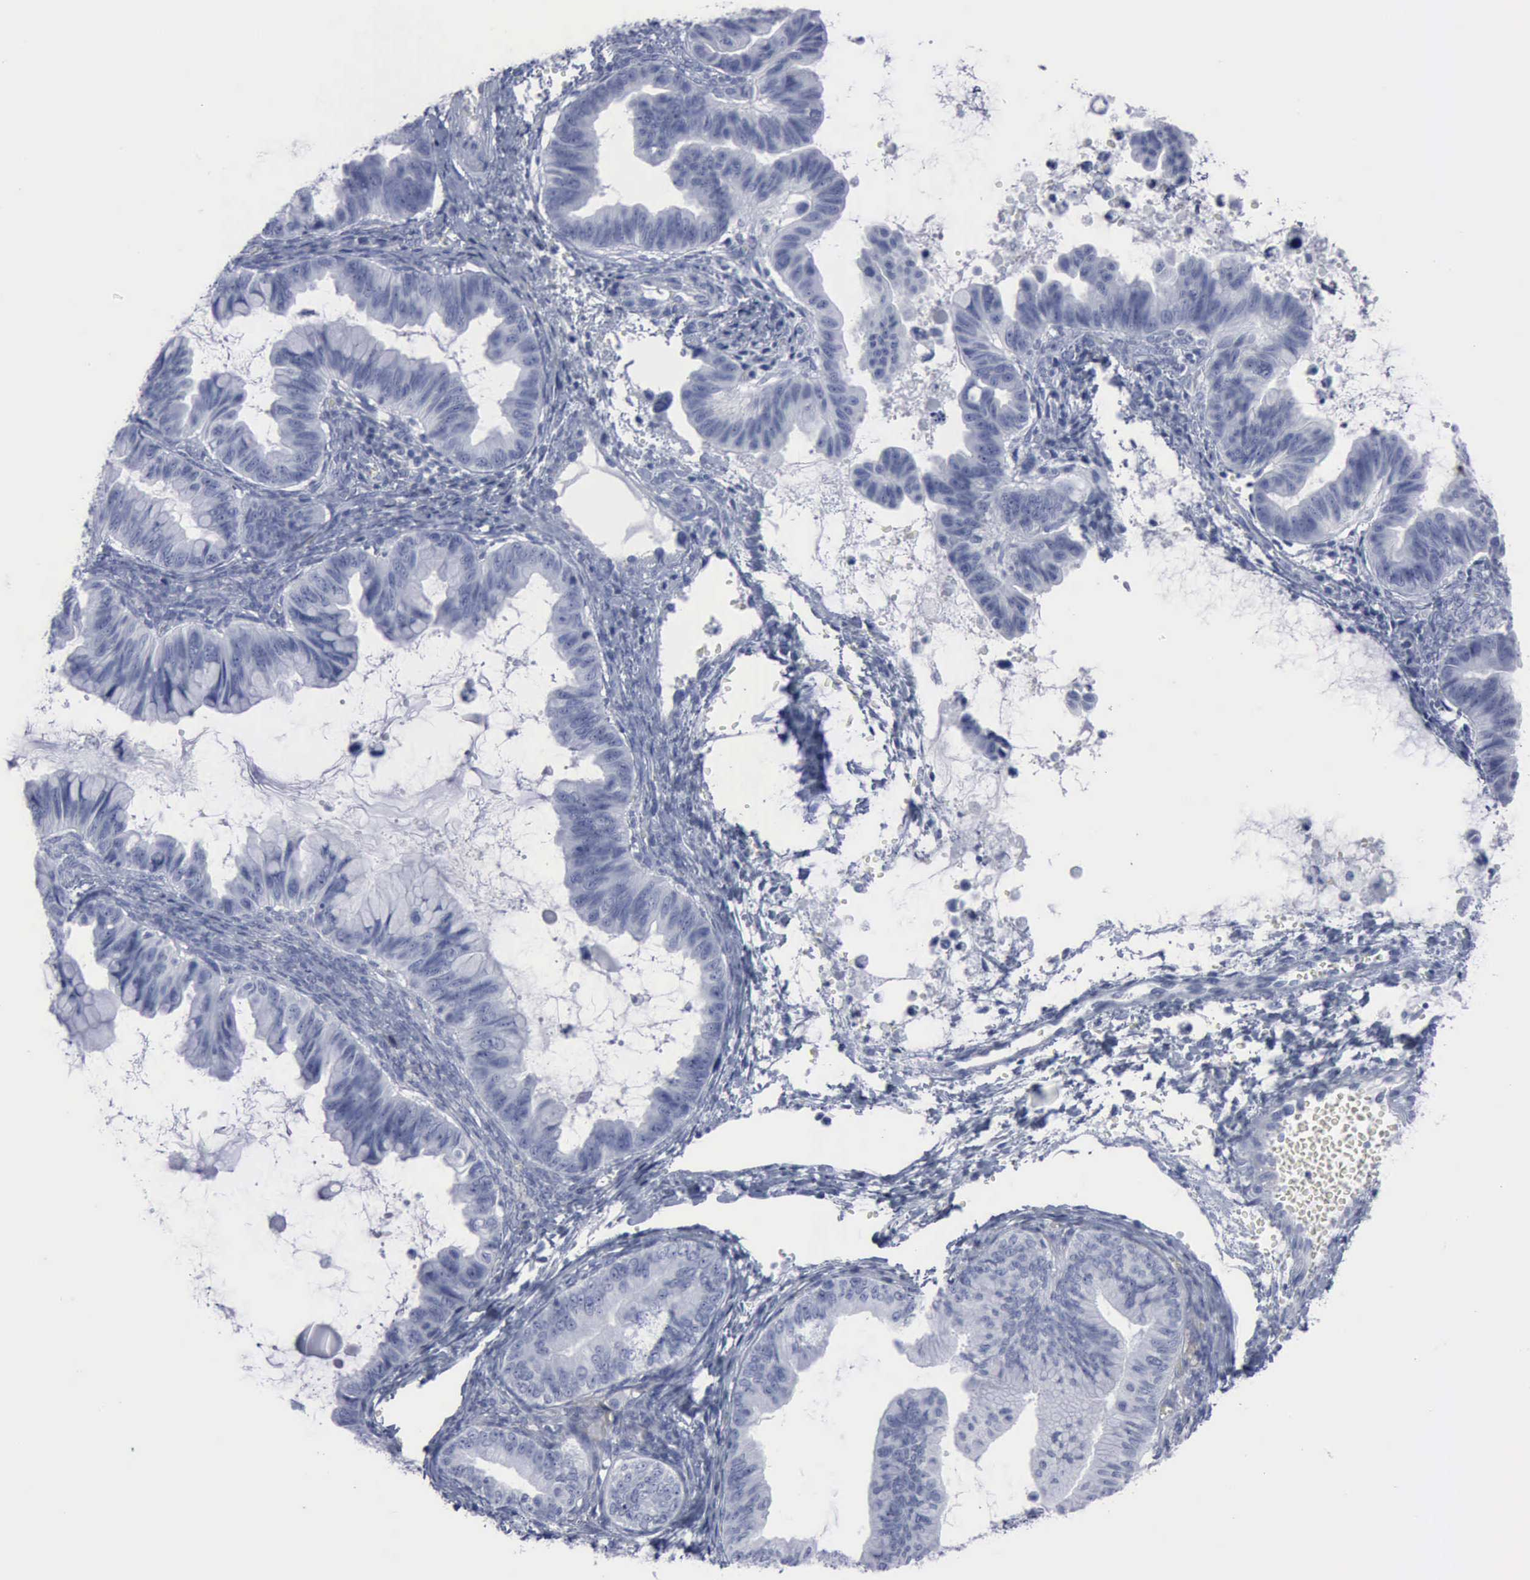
{"staining": {"intensity": "negative", "quantity": "none", "location": "none"}, "tissue": "ovarian cancer", "cell_type": "Tumor cells", "image_type": "cancer", "snomed": [{"axis": "morphology", "description": "Cystadenocarcinoma, mucinous, NOS"}, {"axis": "topography", "description": "Ovary"}], "caption": "DAB (3,3'-diaminobenzidine) immunohistochemical staining of ovarian mucinous cystadenocarcinoma exhibits no significant positivity in tumor cells. (DAB immunohistochemistry with hematoxylin counter stain).", "gene": "VCAM1", "patient": {"sex": "female", "age": 36}}